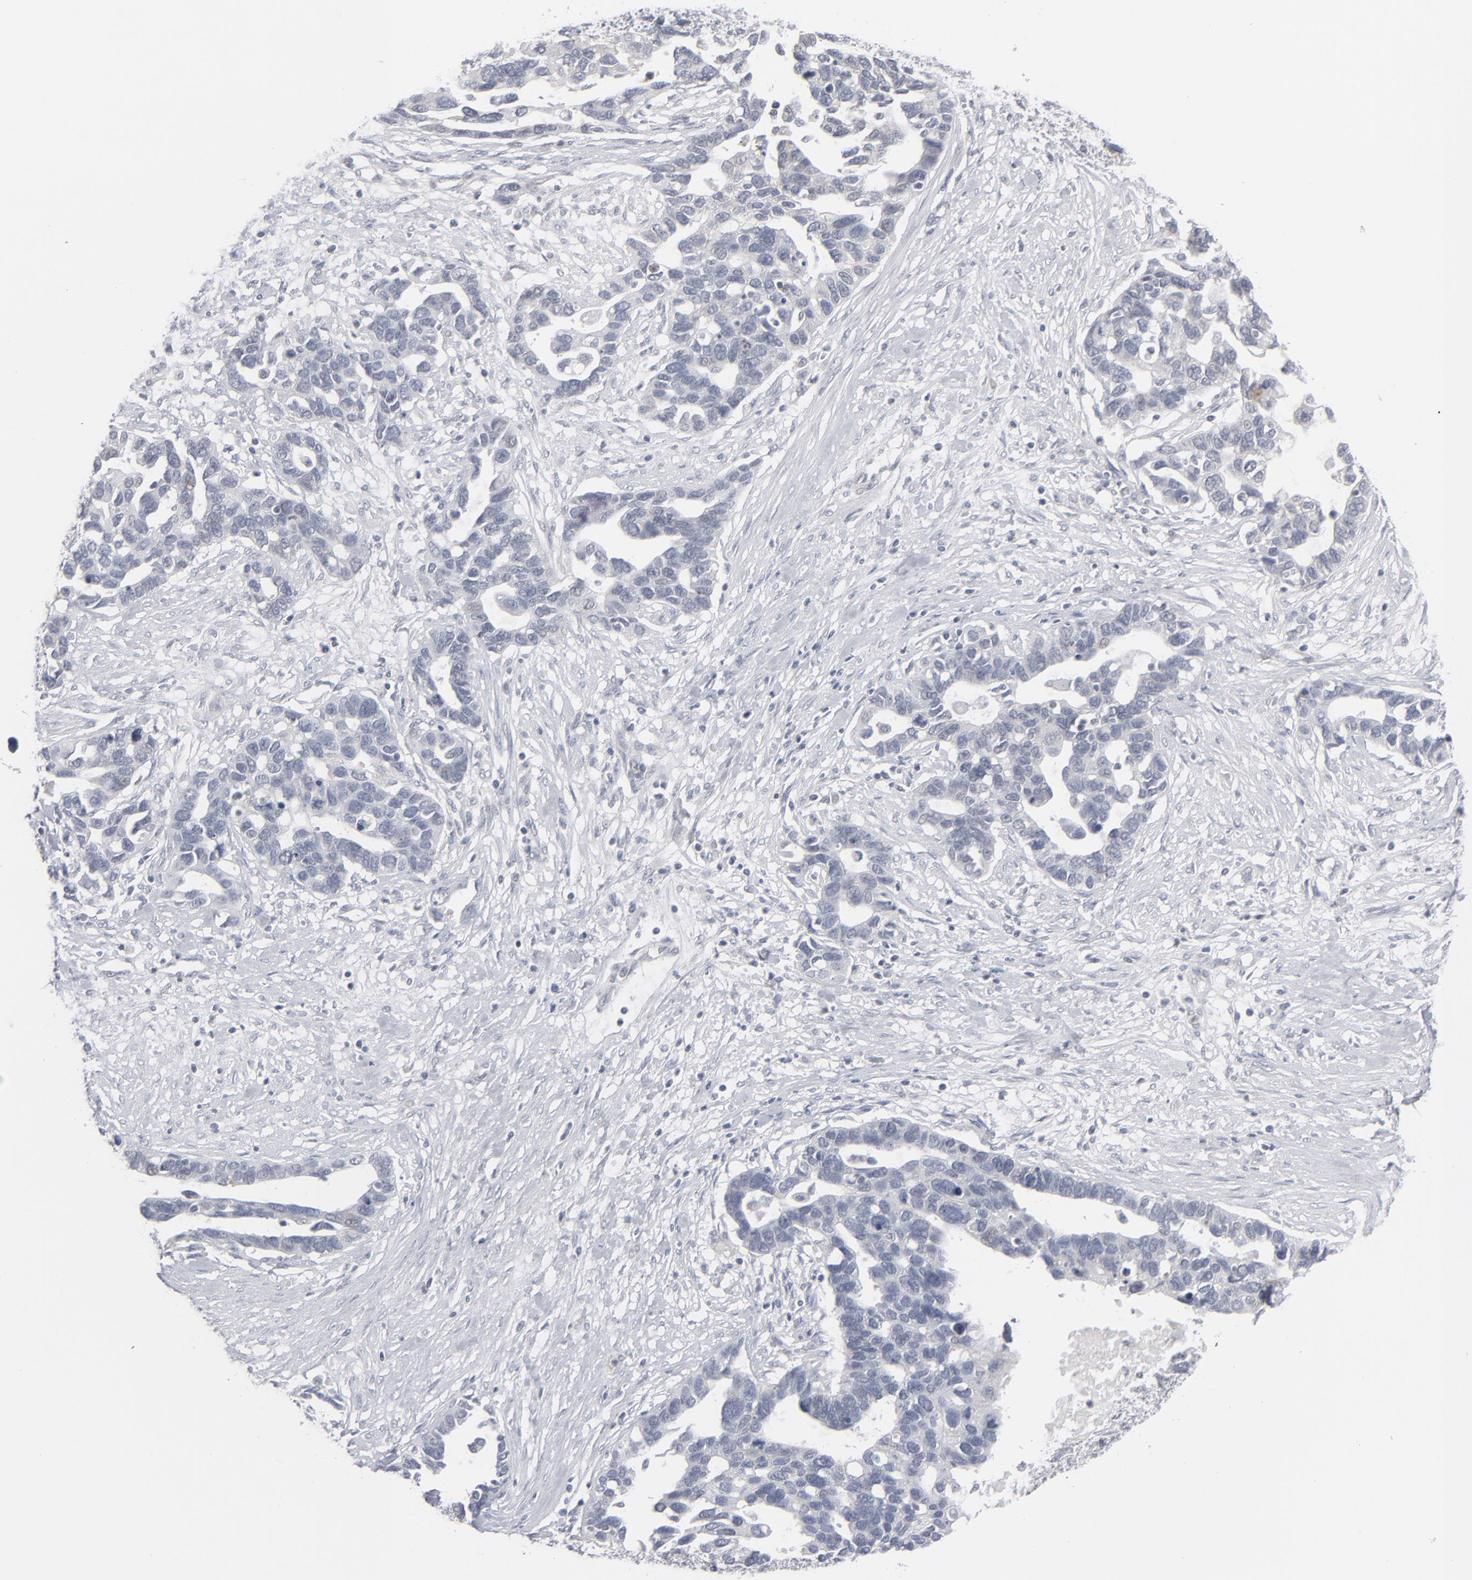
{"staining": {"intensity": "negative", "quantity": "none", "location": "none"}, "tissue": "ovarian cancer", "cell_type": "Tumor cells", "image_type": "cancer", "snomed": [{"axis": "morphology", "description": "Cystadenocarcinoma, serous, NOS"}, {"axis": "topography", "description": "Ovary"}], "caption": "IHC image of human ovarian cancer stained for a protein (brown), which reveals no staining in tumor cells.", "gene": "POF1B", "patient": {"sex": "female", "age": 54}}